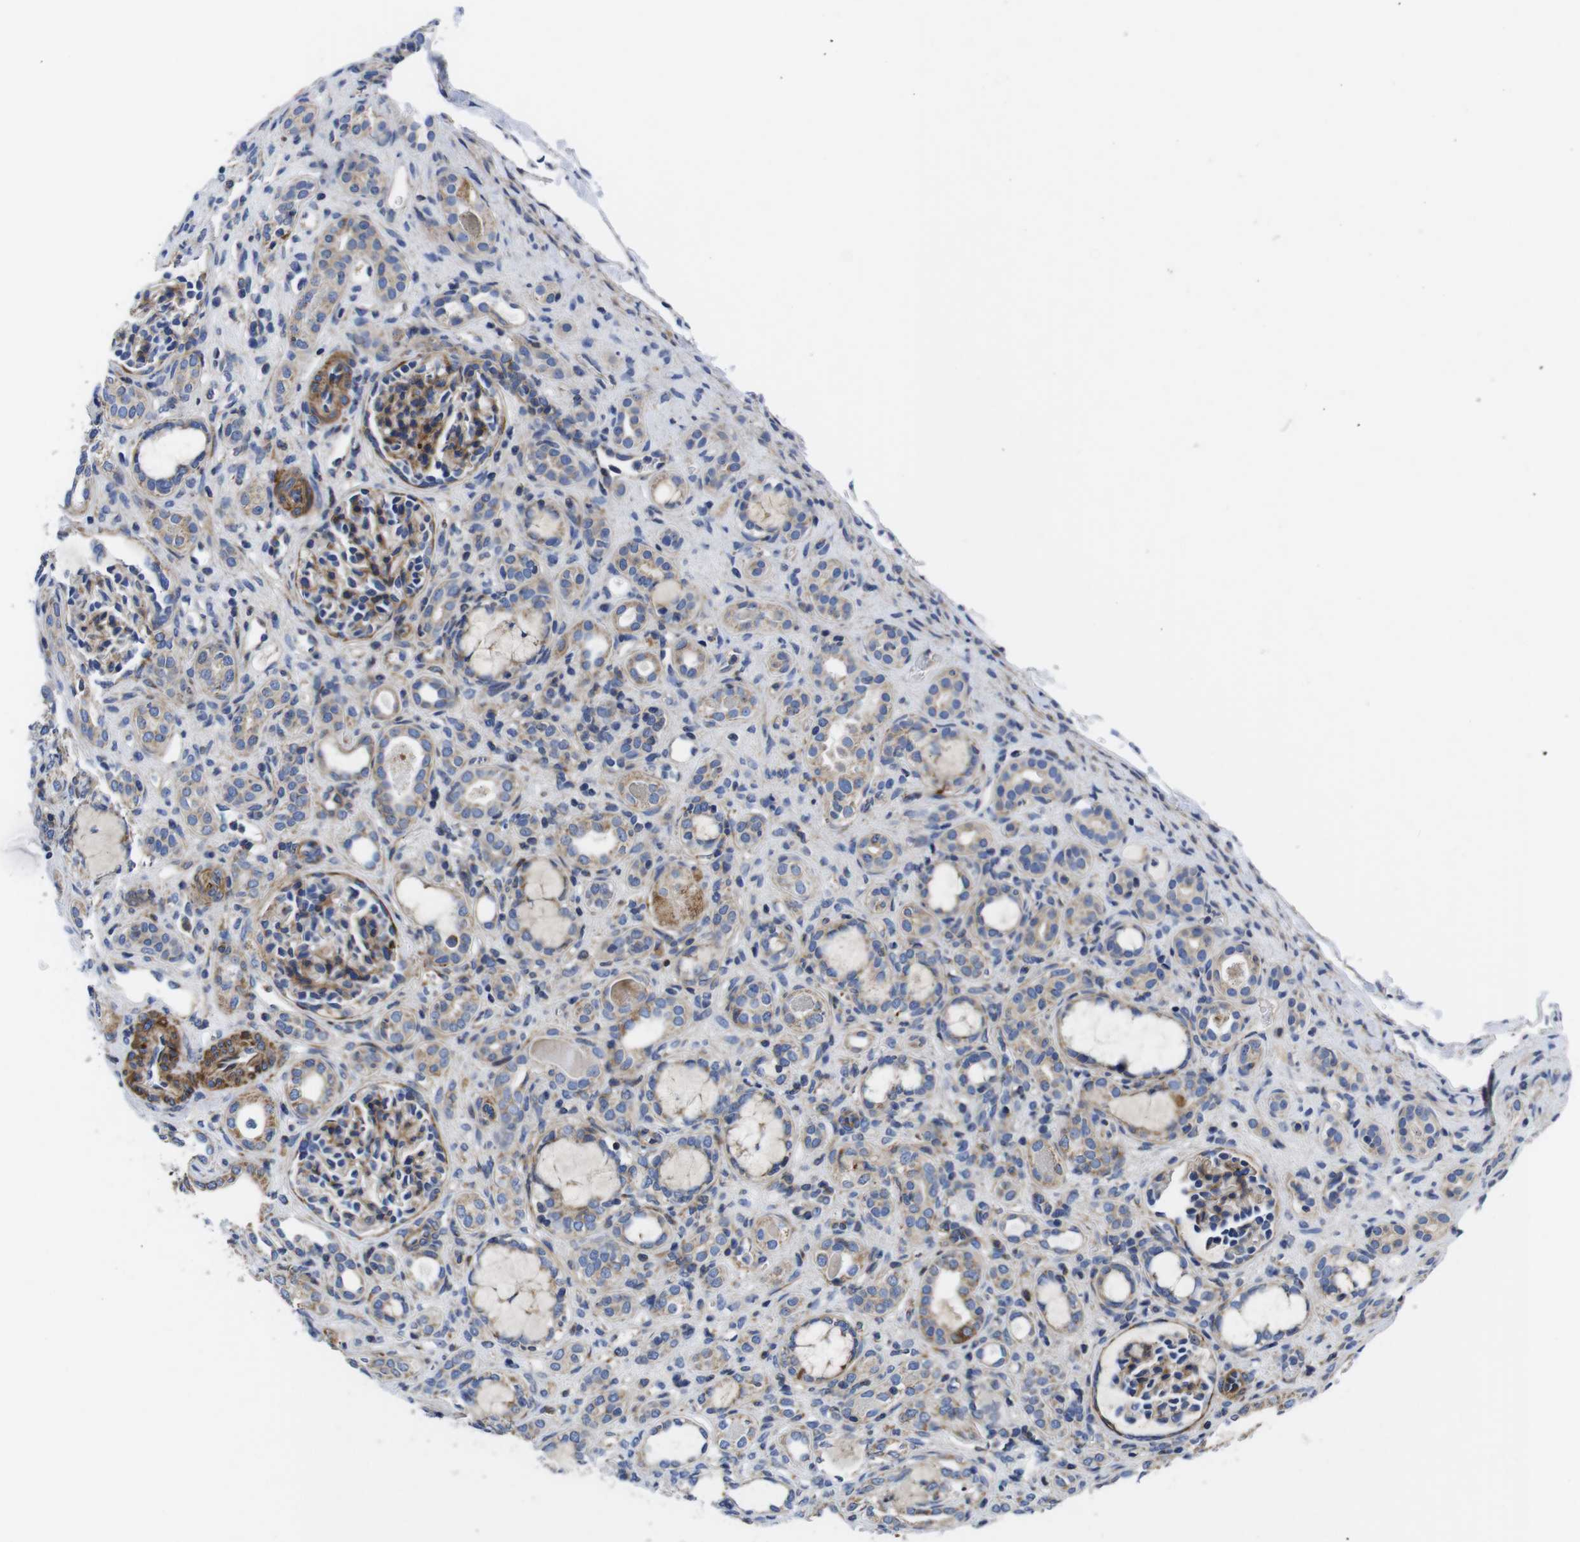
{"staining": {"intensity": "moderate", "quantity": "25%-75%", "location": "cytoplasmic/membranous"}, "tissue": "kidney", "cell_type": "Cells in glomeruli", "image_type": "normal", "snomed": [{"axis": "morphology", "description": "Normal tissue, NOS"}, {"axis": "topography", "description": "Kidney"}], "caption": "Kidney stained for a protein (brown) displays moderate cytoplasmic/membranous positive expression in about 25%-75% of cells in glomeruli.", "gene": "GPR4", "patient": {"sex": "male", "age": 7}}